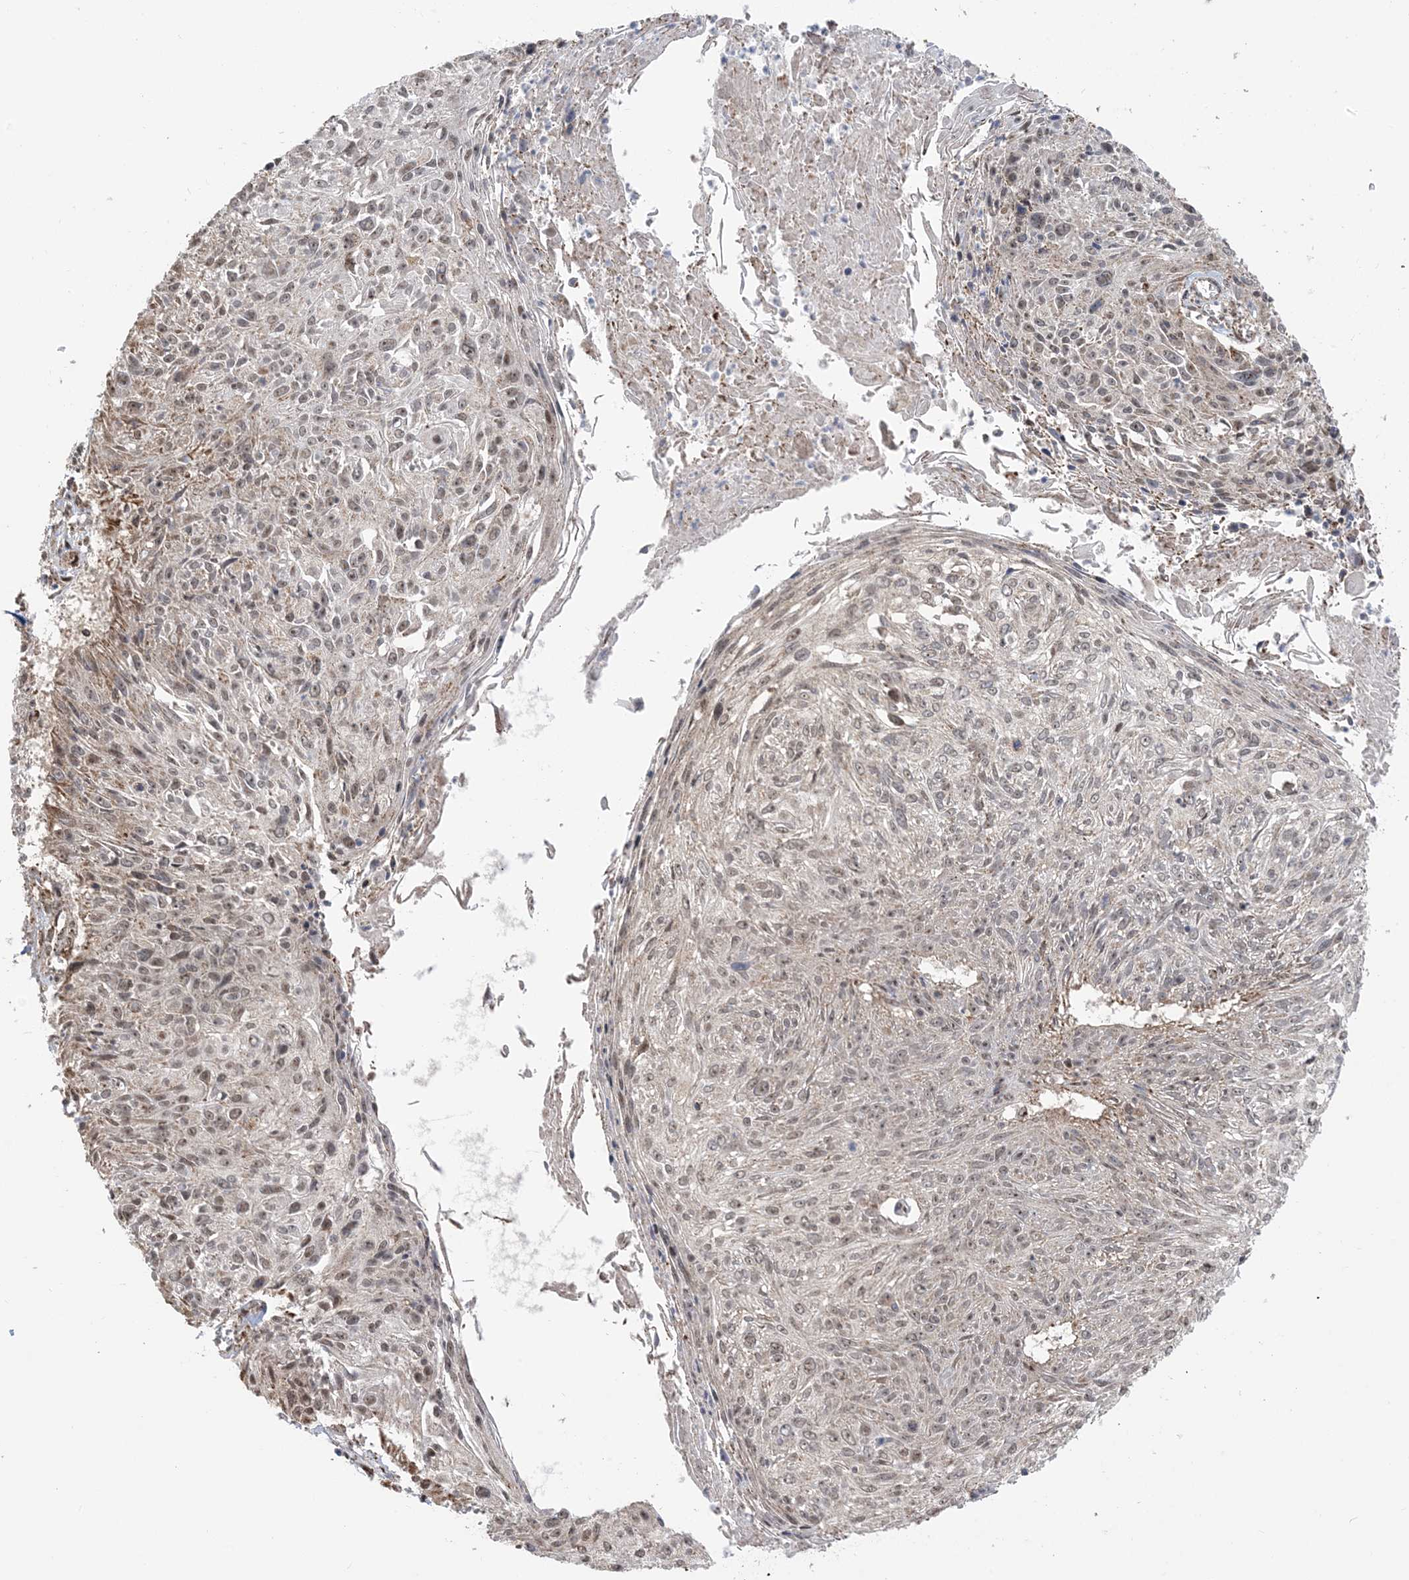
{"staining": {"intensity": "weak", "quantity": "25%-75%", "location": "cytoplasmic/membranous,nuclear"}, "tissue": "cervical cancer", "cell_type": "Tumor cells", "image_type": "cancer", "snomed": [{"axis": "morphology", "description": "Squamous cell carcinoma, NOS"}, {"axis": "topography", "description": "Cervix"}], "caption": "Cervical cancer tissue demonstrates weak cytoplasmic/membranous and nuclear staining in approximately 25%-75% of tumor cells", "gene": "MAPKBP1", "patient": {"sex": "female", "age": 51}}